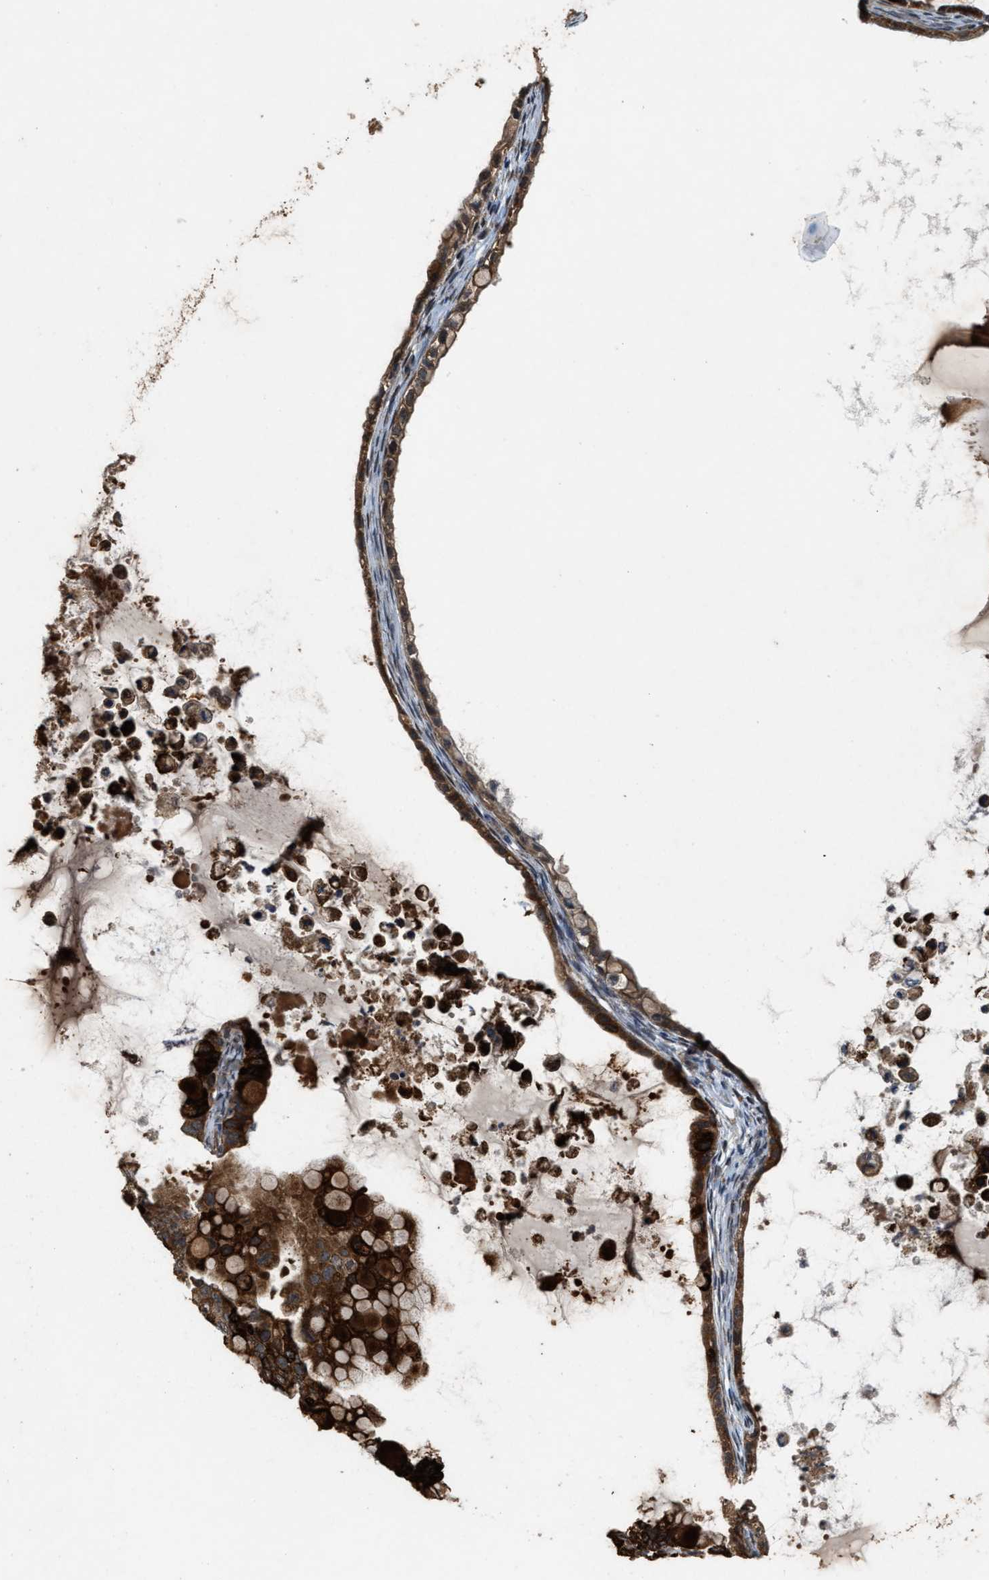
{"staining": {"intensity": "strong", "quantity": ">75%", "location": "cytoplasmic/membranous"}, "tissue": "ovarian cancer", "cell_type": "Tumor cells", "image_type": "cancer", "snomed": [{"axis": "morphology", "description": "Cystadenocarcinoma, mucinous, NOS"}, {"axis": "topography", "description": "Ovary"}], "caption": "The immunohistochemical stain shows strong cytoplasmic/membranous staining in tumor cells of ovarian mucinous cystadenocarcinoma tissue. The protein is stained brown, and the nuclei are stained in blue (DAB (3,3'-diaminobenzidine) IHC with brightfield microscopy, high magnification).", "gene": "ARHGEF5", "patient": {"sex": "female", "age": 80}}